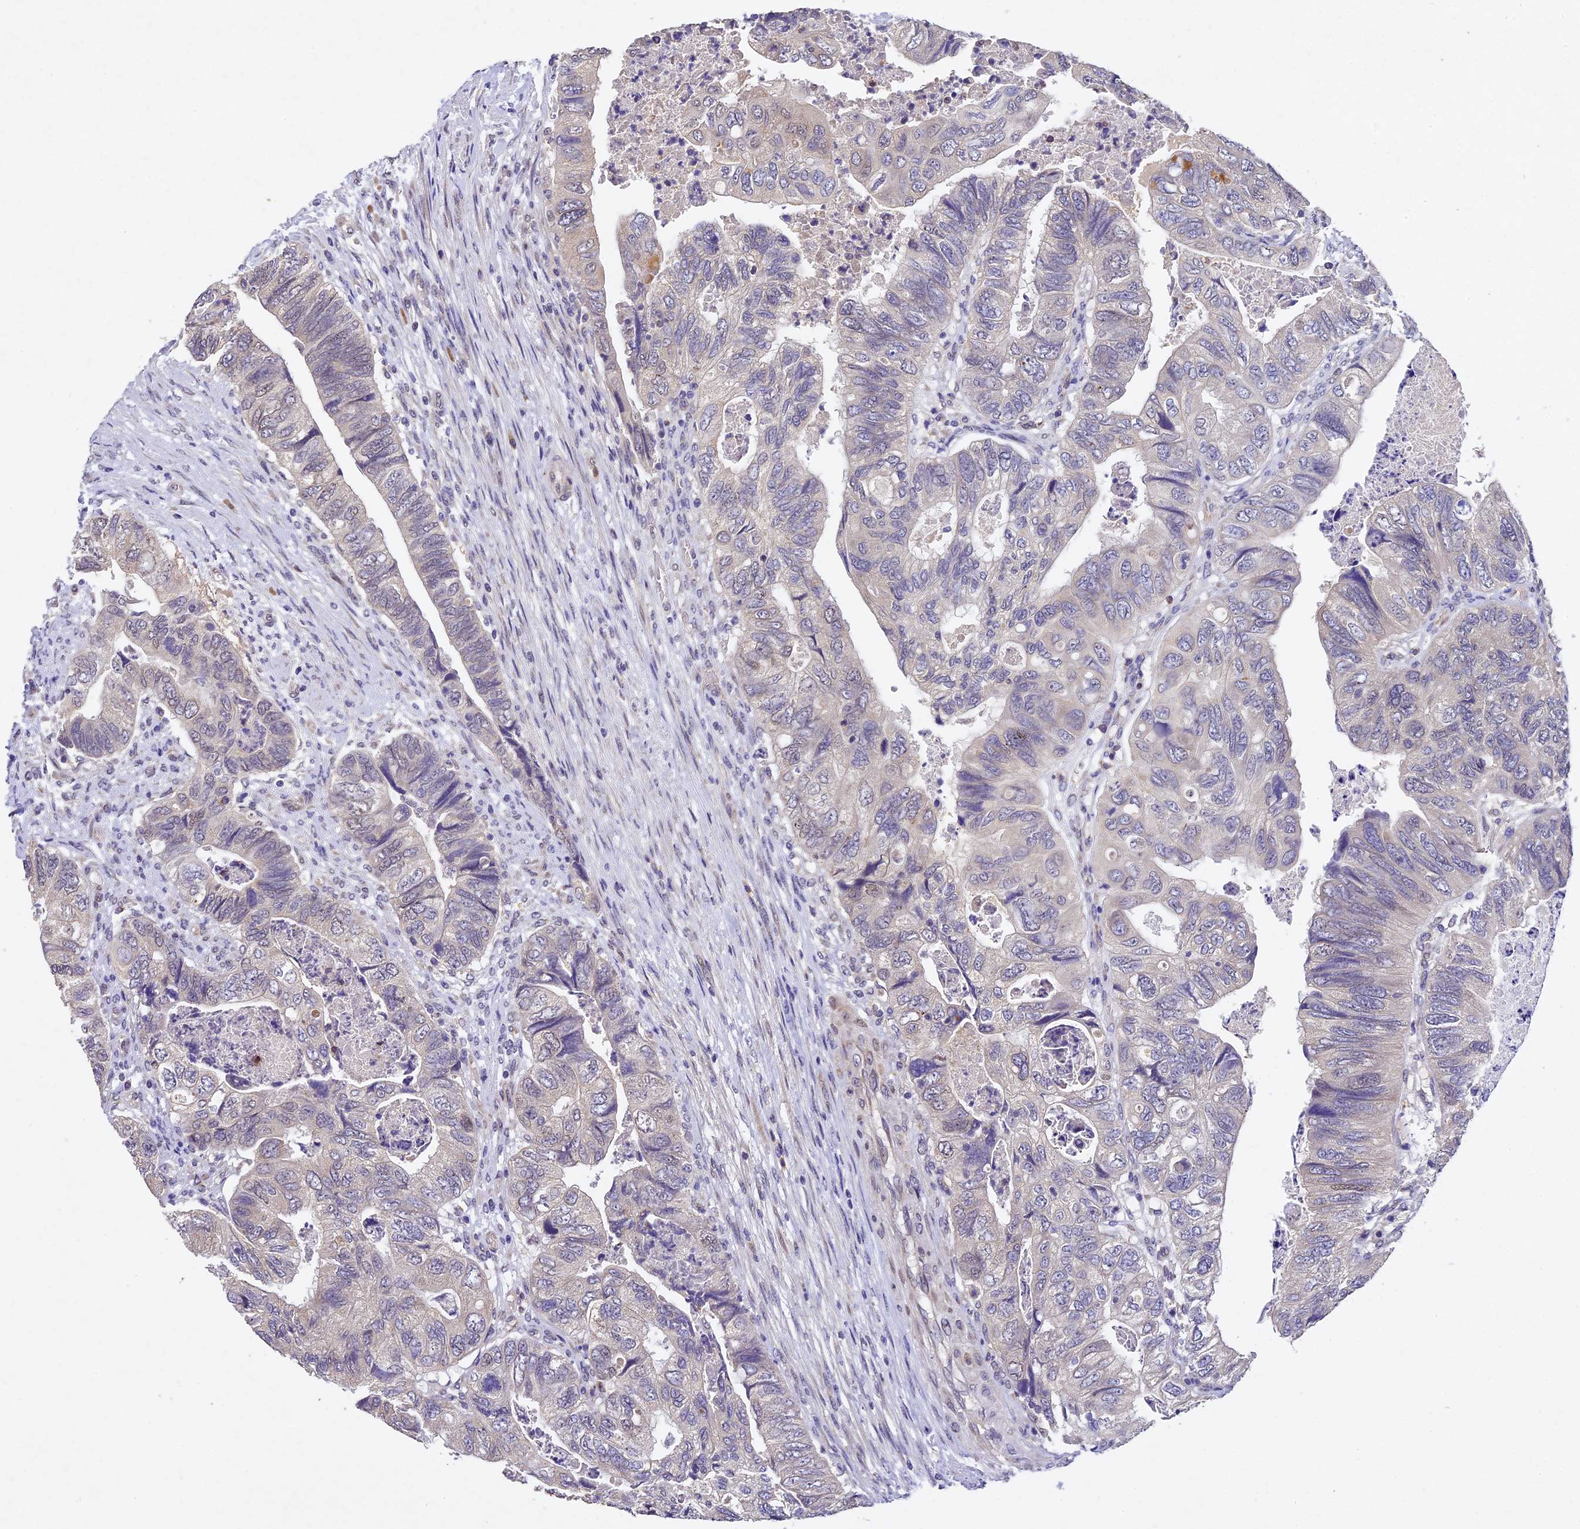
{"staining": {"intensity": "negative", "quantity": "none", "location": "none"}, "tissue": "colorectal cancer", "cell_type": "Tumor cells", "image_type": "cancer", "snomed": [{"axis": "morphology", "description": "Adenocarcinoma, NOS"}, {"axis": "topography", "description": "Rectum"}], "caption": "This micrograph is of colorectal cancer stained with IHC to label a protein in brown with the nuclei are counter-stained blue. There is no expression in tumor cells. (DAB immunohistochemistry (IHC) visualized using brightfield microscopy, high magnification).", "gene": "TMEM39B", "patient": {"sex": "male", "age": 63}}